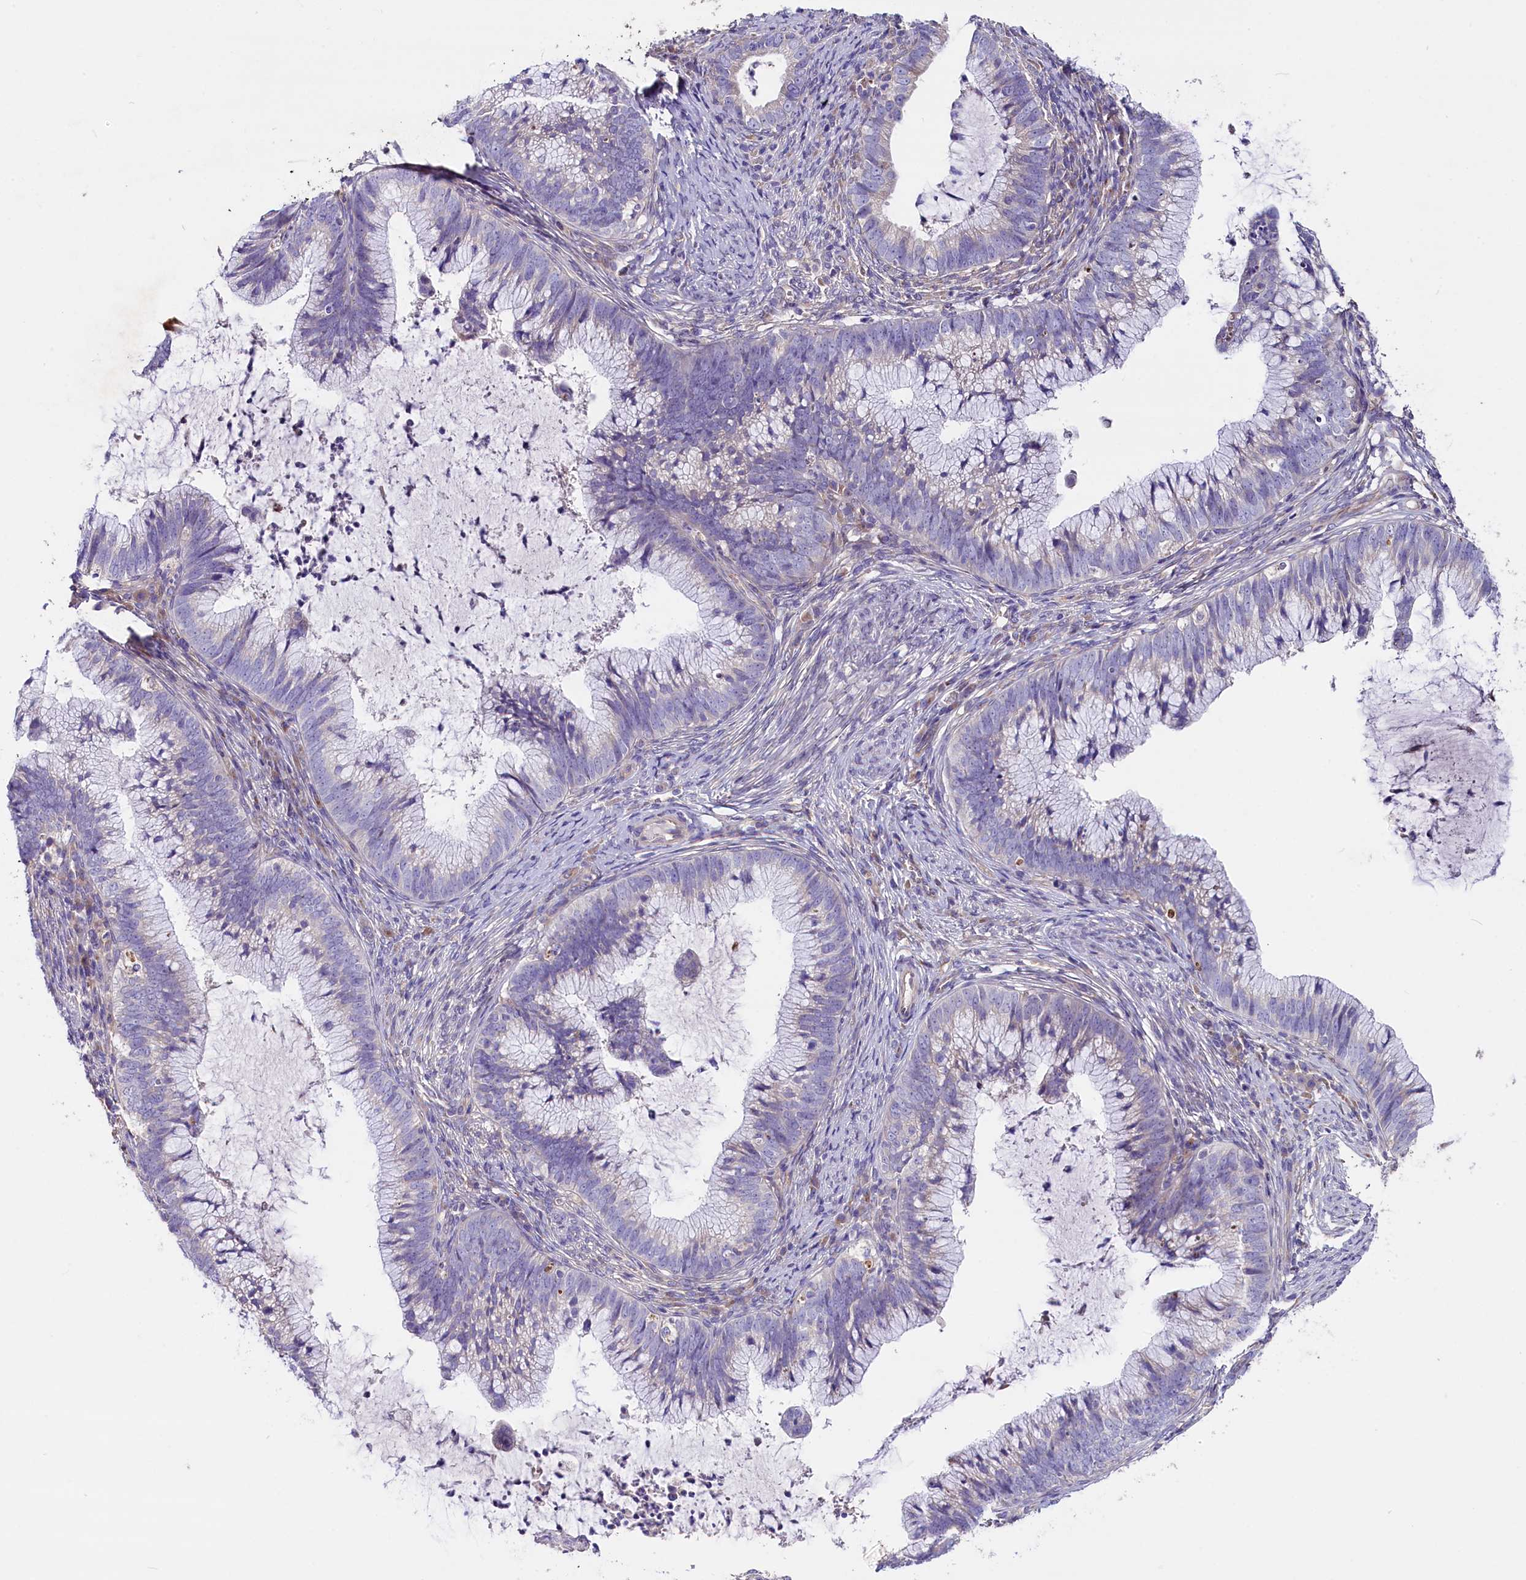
{"staining": {"intensity": "negative", "quantity": "none", "location": "none"}, "tissue": "cervical cancer", "cell_type": "Tumor cells", "image_type": "cancer", "snomed": [{"axis": "morphology", "description": "Adenocarcinoma, NOS"}, {"axis": "topography", "description": "Cervix"}], "caption": "Immunohistochemical staining of human cervical adenocarcinoma exhibits no significant positivity in tumor cells.", "gene": "GPR108", "patient": {"sex": "female", "age": 36}}